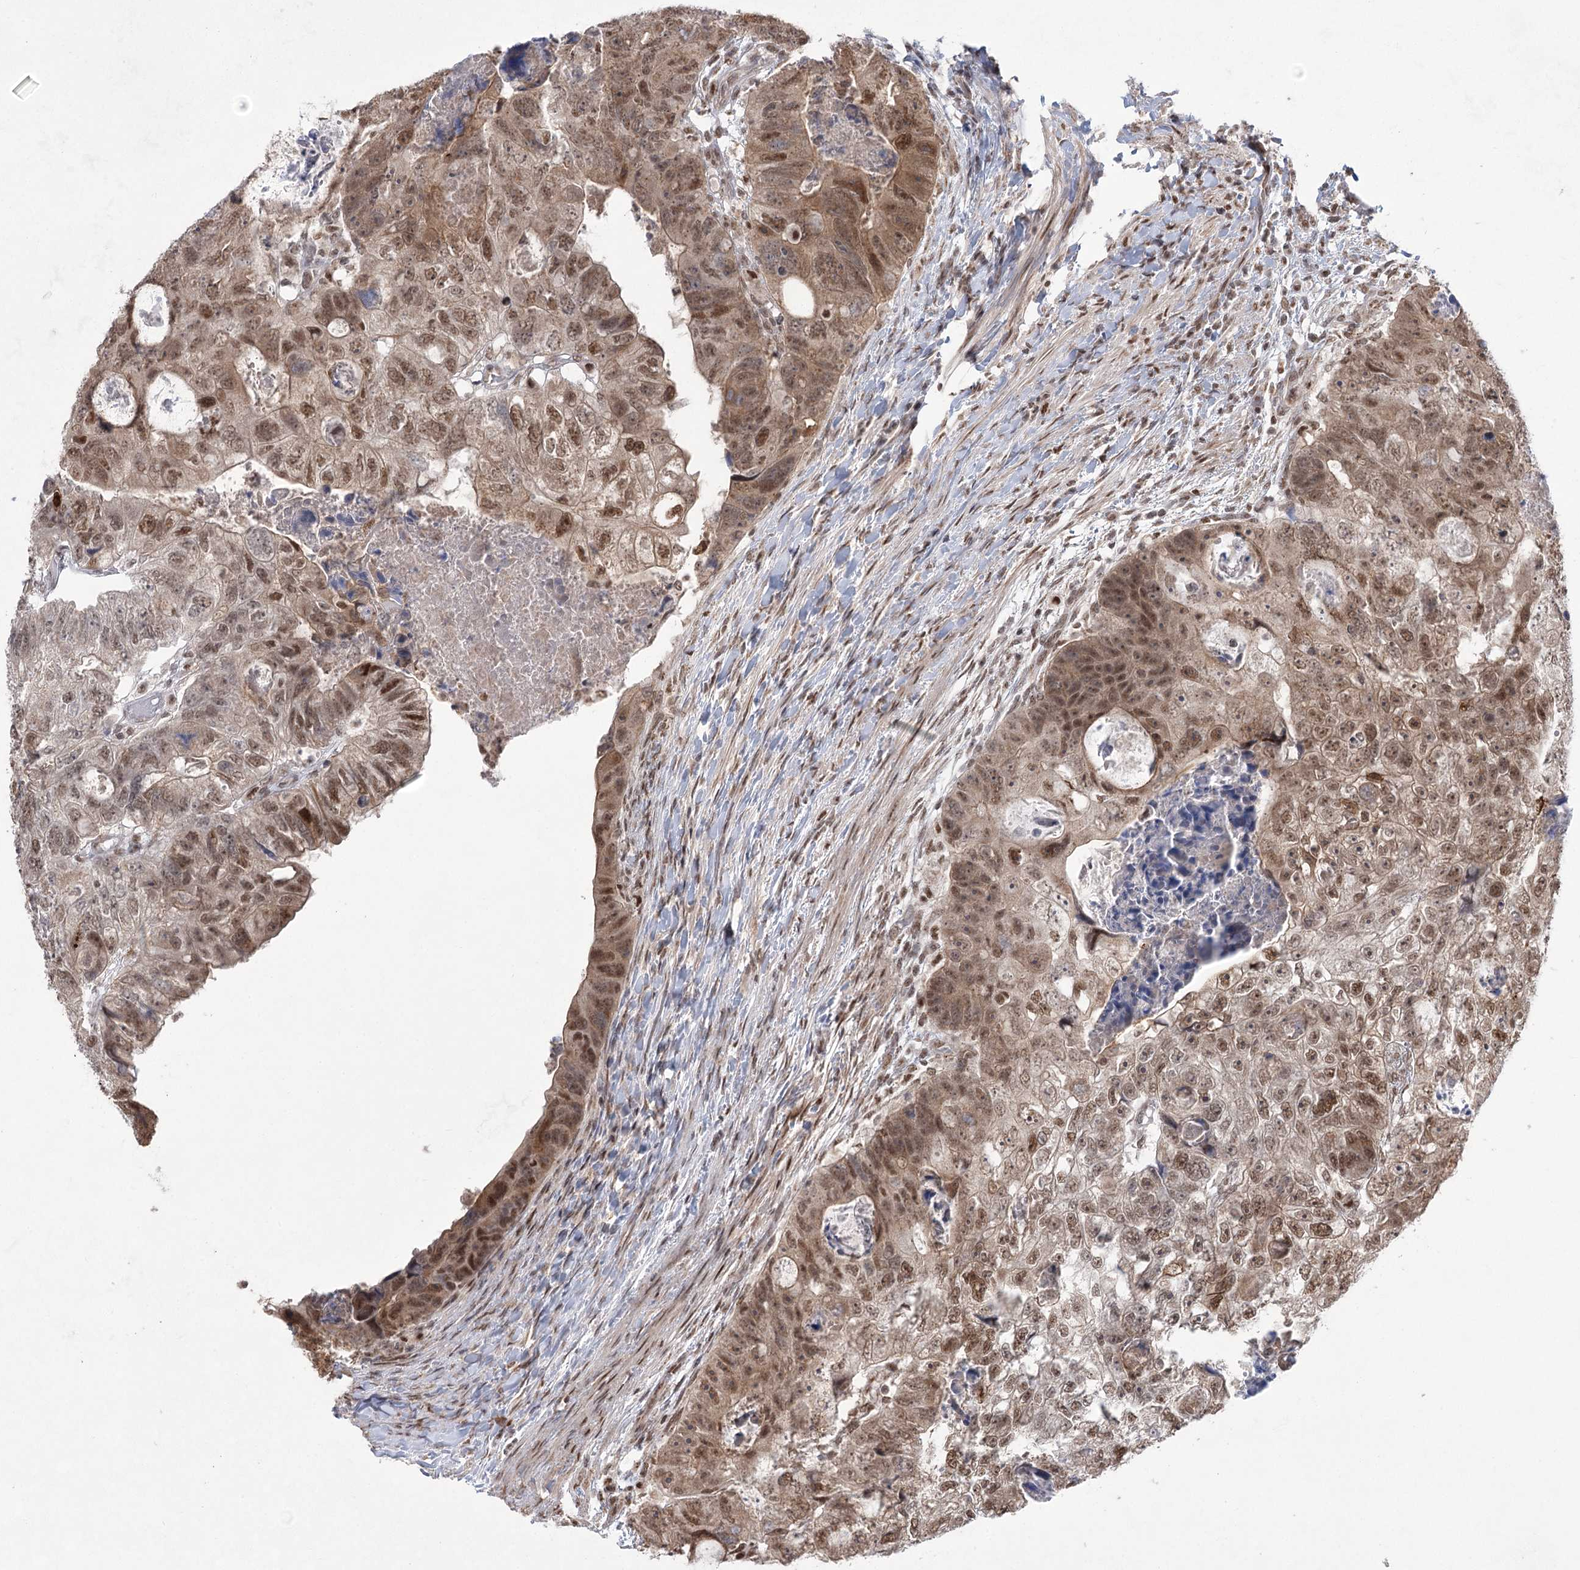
{"staining": {"intensity": "moderate", "quantity": ">75%", "location": "cytoplasmic/membranous,nuclear"}, "tissue": "colorectal cancer", "cell_type": "Tumor cells", "image_type": "cancer", "snomed": [{"axis": "morphology", "description": "Adenocarcinoma, NOS"}, {"axis": "topography", "description": "Rectum"}], "caption": "Protein expression analysis of colorectal cancer (adenocarcinoma) demonstrates moderate cytoplasmic/membranous and nuclear expression in about >75% of tumor cells.", "gene": "ZCCHC8", "patient": {"sex": "male", "age": 59}}